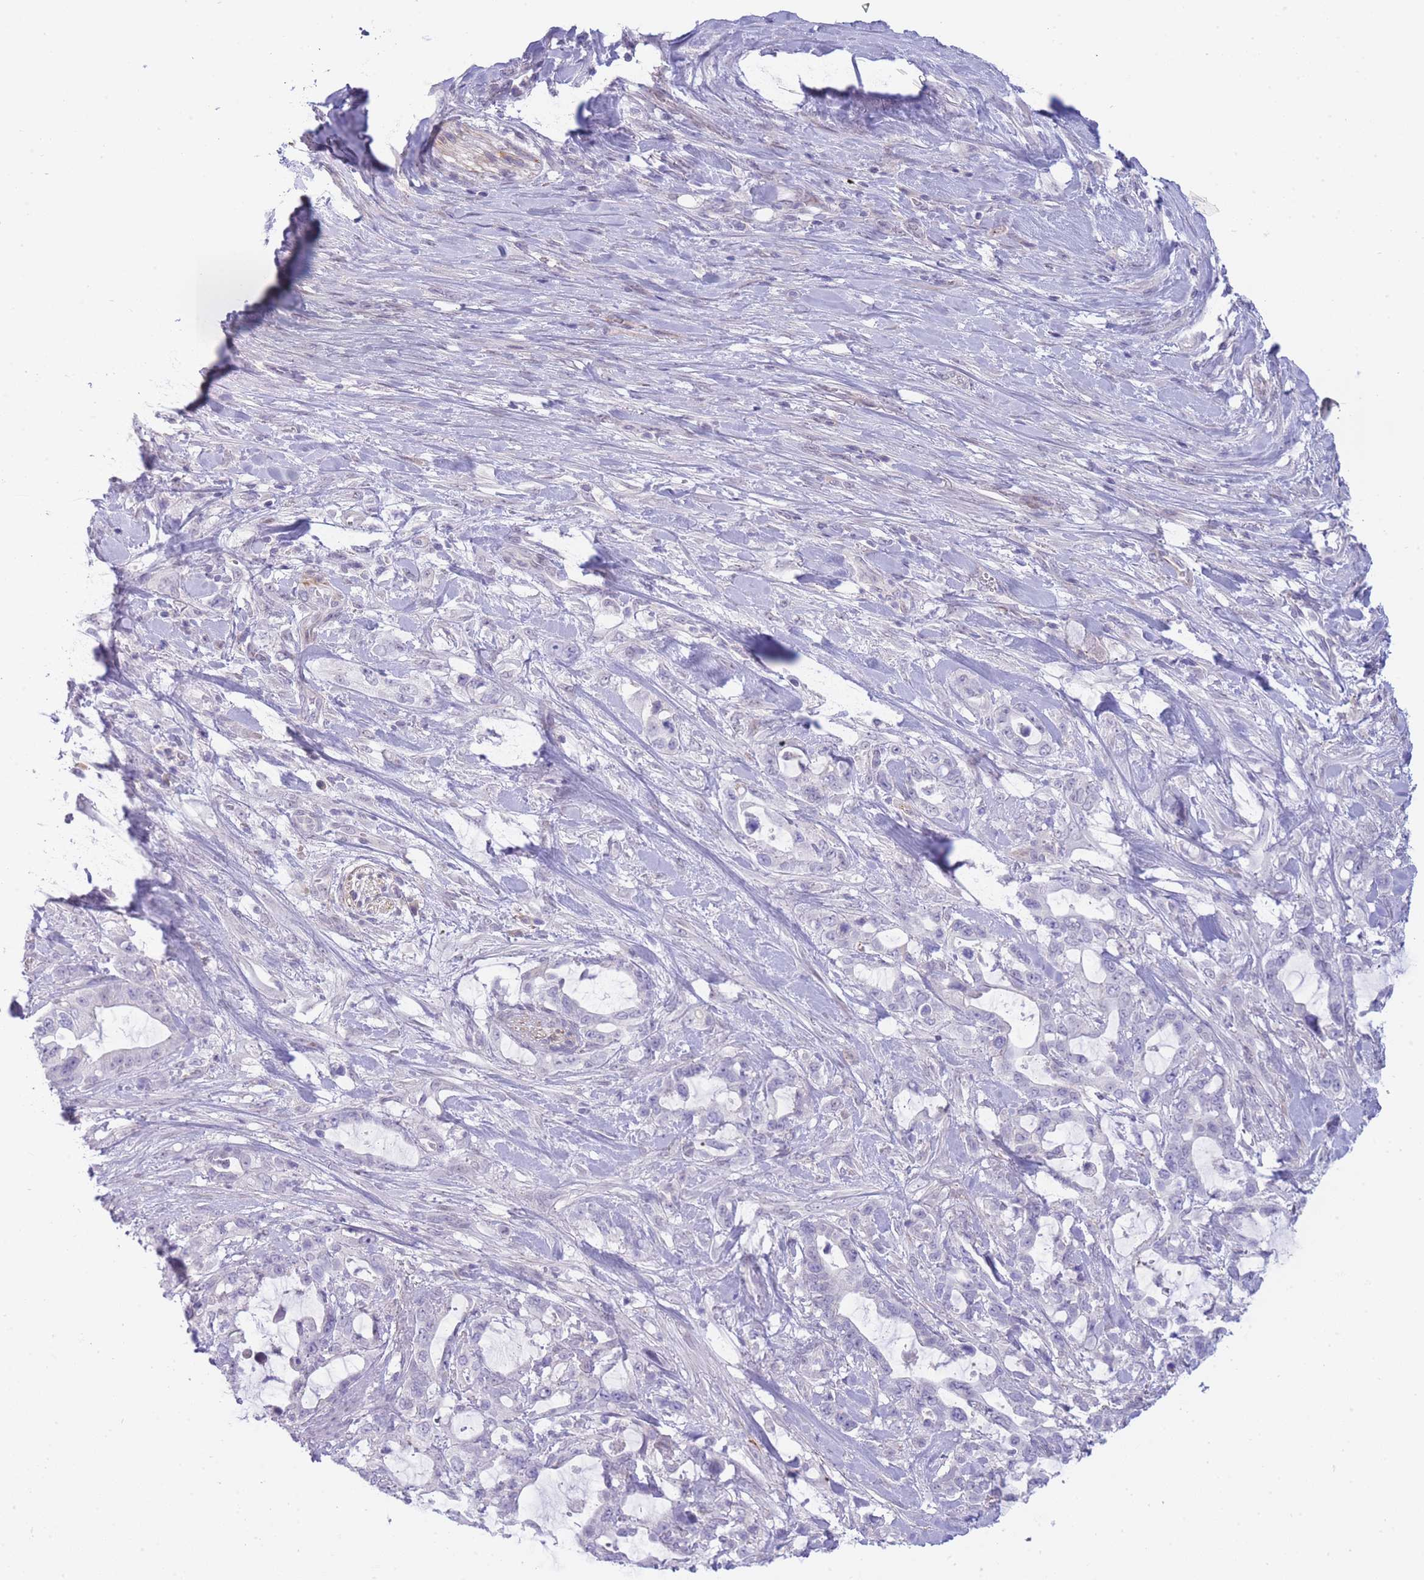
{"staining": {"intensity": "negative", "quantity": "none", "location": "none"}, "tissue": "pancreatic cancer", "cell_type": "Tumor cells", "image_type": "cancer", "snomed": [{"axis": "morphology", "description": "Adenocarcinoma, NOS"}, {"axis": "topography", "description": "Pancreas"}], "caption": "Immunohistochemical staining of pancreatic adenocarcinoma reveals no significant positivity in tumor cells. (DAB IHC visualized using brightfield microscopy, high magnification).", "gene": "PRR23B", "patient": {"sex": "female", "age": 61}}